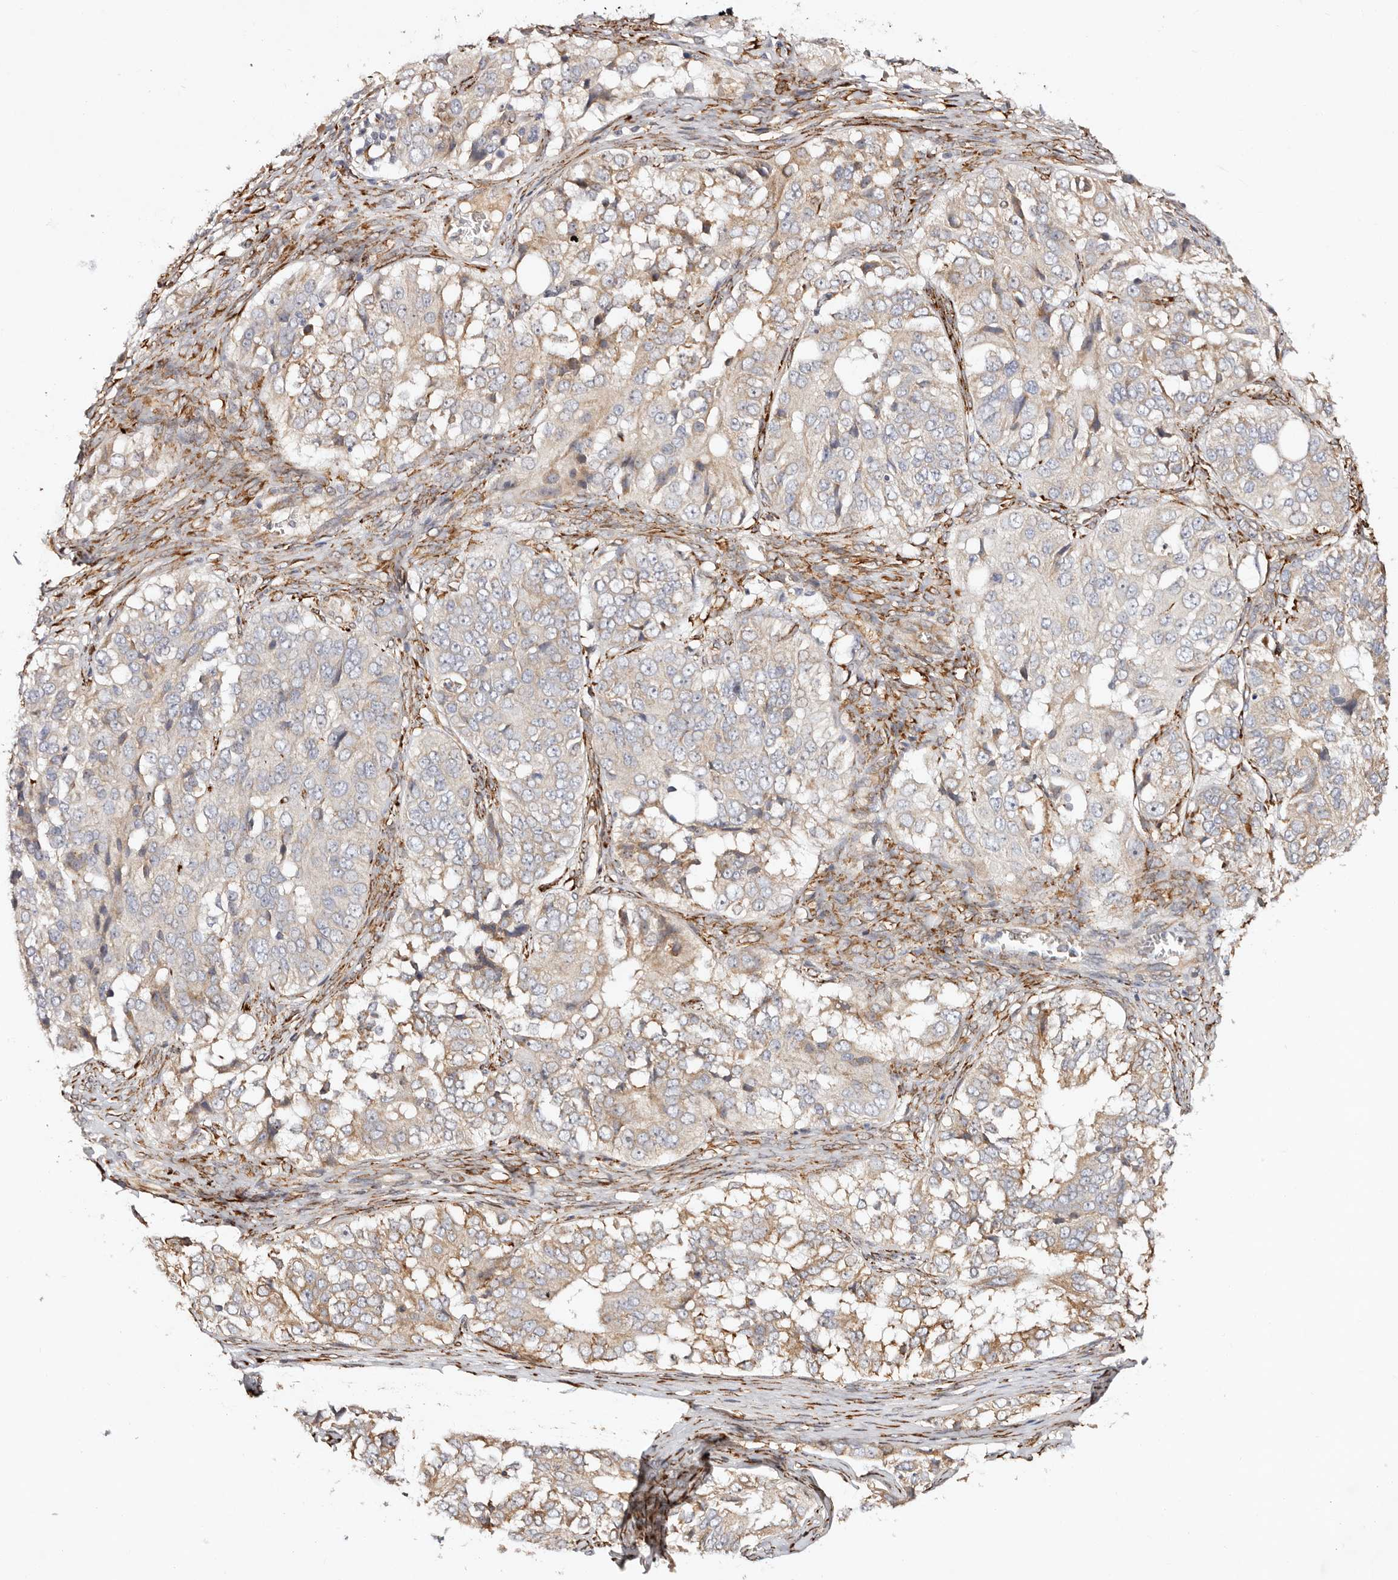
{"staining": {"intensity": "moderate", "quantity": "<25%", "location": "cytoplasmic/membranous"}, "tissue": "ovarian cancer", "cell_type": "Tumor cells", "image_type": "cancer", "snomed": [{"axis": "morphology", "description": "Carcinoma, endometroid"}, {"axis": "topography", "description": "Ovary"}], "caption": "There is low levels of moderate cytoplasmic/membranous expression in tumor cells of ovarian cancer (endometroid carcinoma), as demonstrated by immunohistochemical staining (brown color).", "gene": "SERPINH1", "patient": {"sex": "female", "age": 51}}